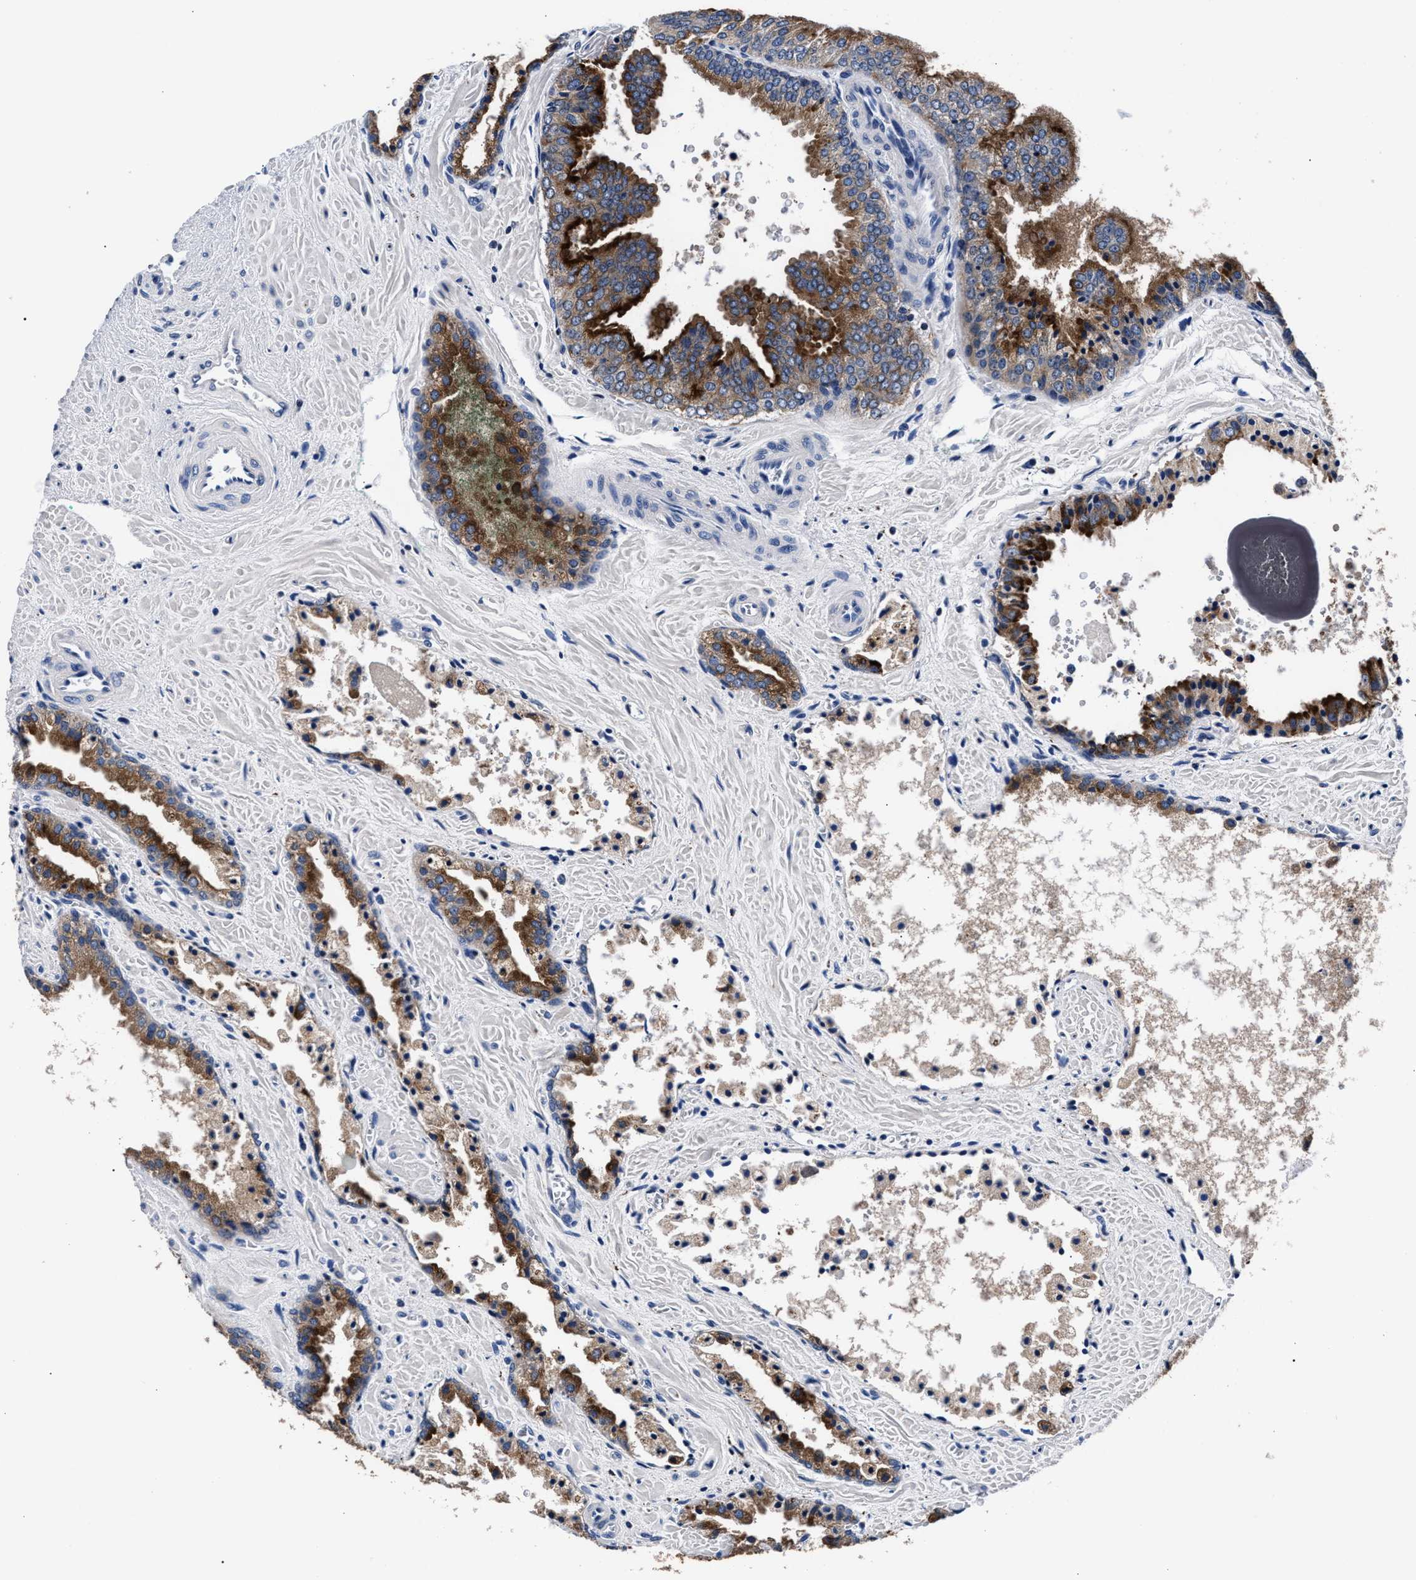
{"staining": {"intensity": "strong", "quantity": ">75%", "location": "cytoplasmic/membranous"}, "tissue": "prostate cancer", "cell_type": "Tumor cells", "image_type": "cancer", "snomed": [{"axis": "morphology", "description": "Adenocarcinoma, Low grade"}, {"axis": "topography", "description": "Prostate"}], "caption": "Immunohistochemistry (IHC) of prostate adenocarcinoma (low-grade) exhibits high levels of strong cytoplasmic/membranous staining in about >75% of tumor cells. The protein is shown in brown color, while the nuclei are stained blue.", "gene": "PHF24", "patient": {"sex": "male", "age": 71}}